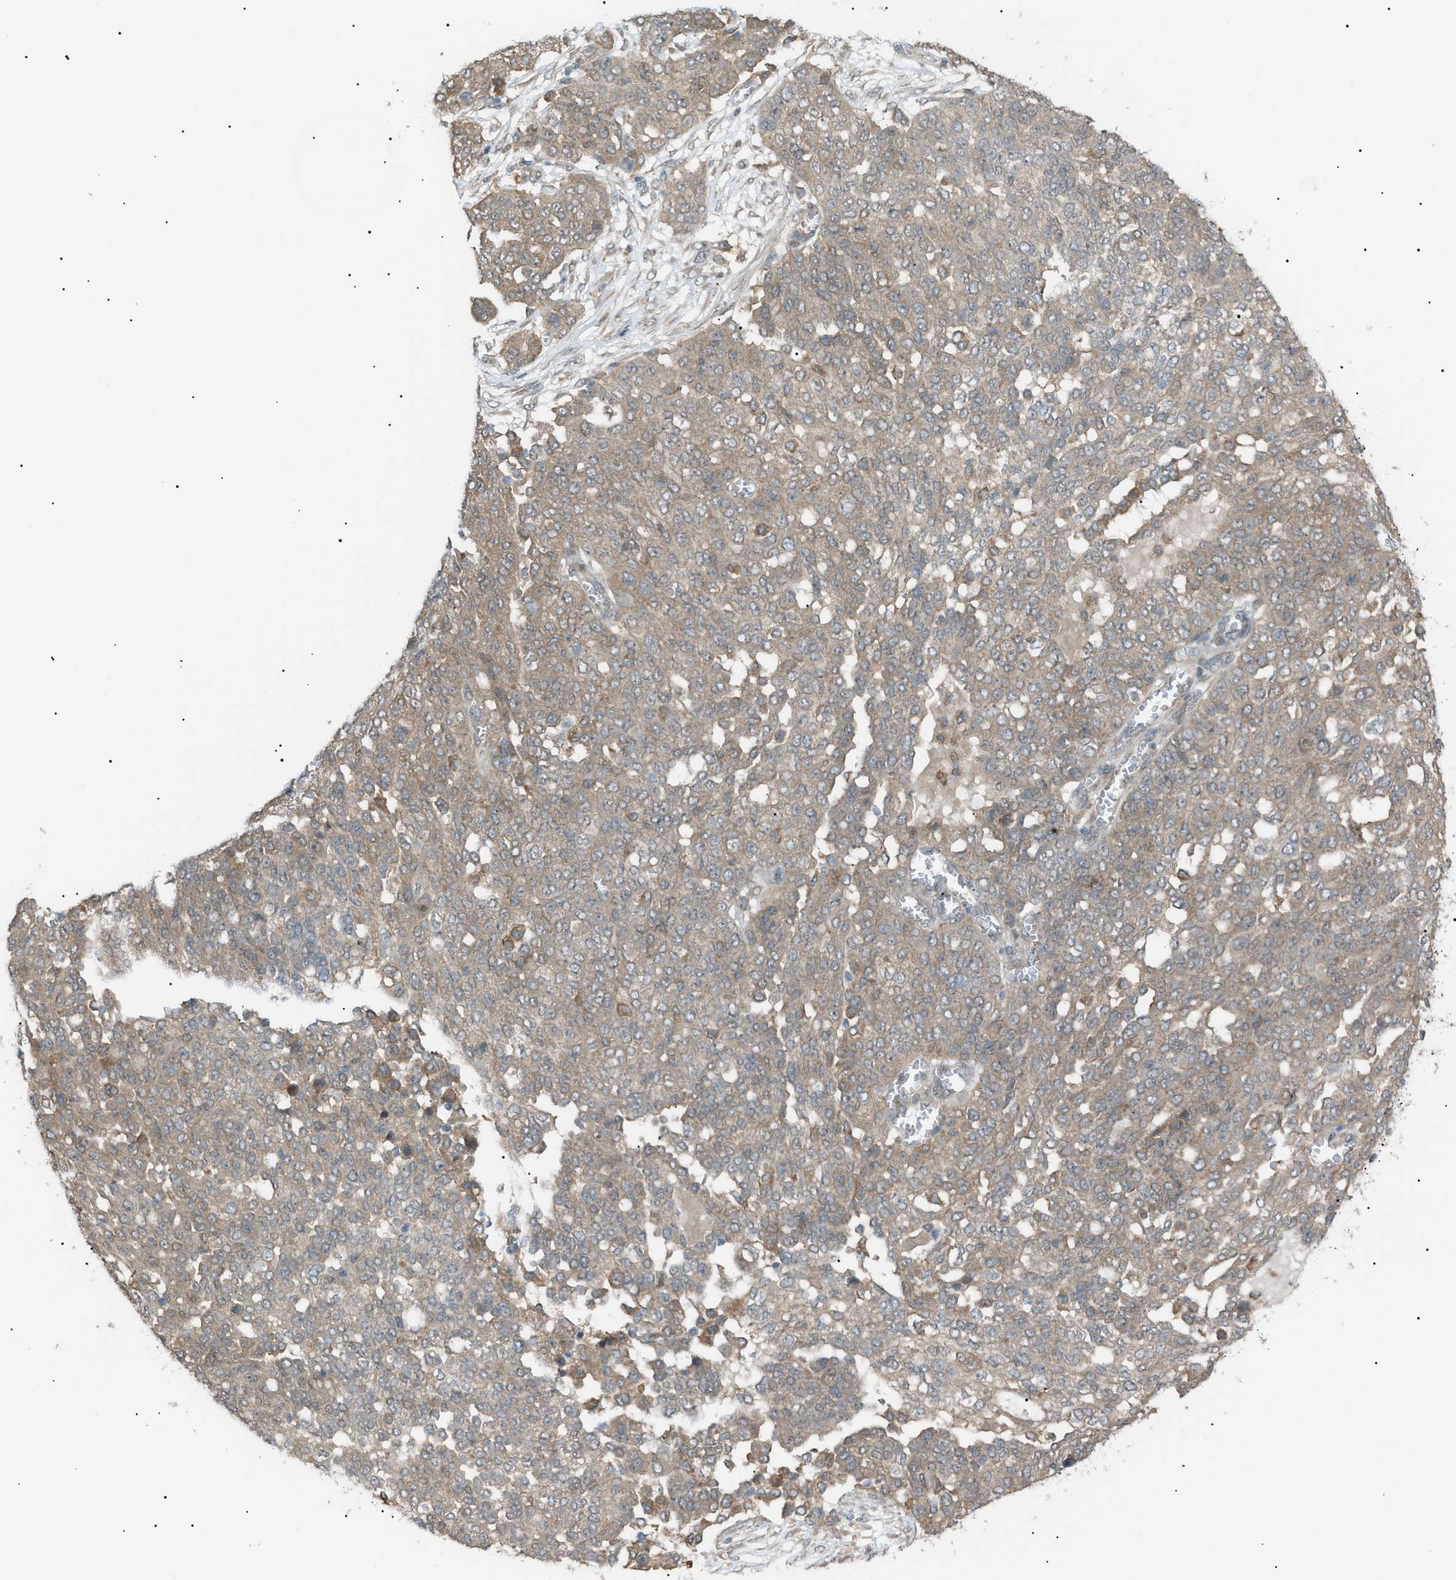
{"staining": {"intensity": "moderate", "quantity": ">75%", "location": "cytoplasmic/membranous"}, "tissue": "ovarian cancer", "cell_type": "Tumor cells", "image_type": "cancer", "snomed": [{"axis": "morphology", "description": "Cystadenocarcinoma, serous, NOS"}, {"axis": "topography", "description": "Soft tissue"}, {"axis": "topography", "description": "Ovary"}], "caption": "Immunohistochemical staining of human ovarian cancer demonstrates medium levels of moderate cytoplasmic/membranous protein positivity in about >75% of tumor cells.", "gene": "LPIN2", "patient": {"sex": "female", "age": 57}}